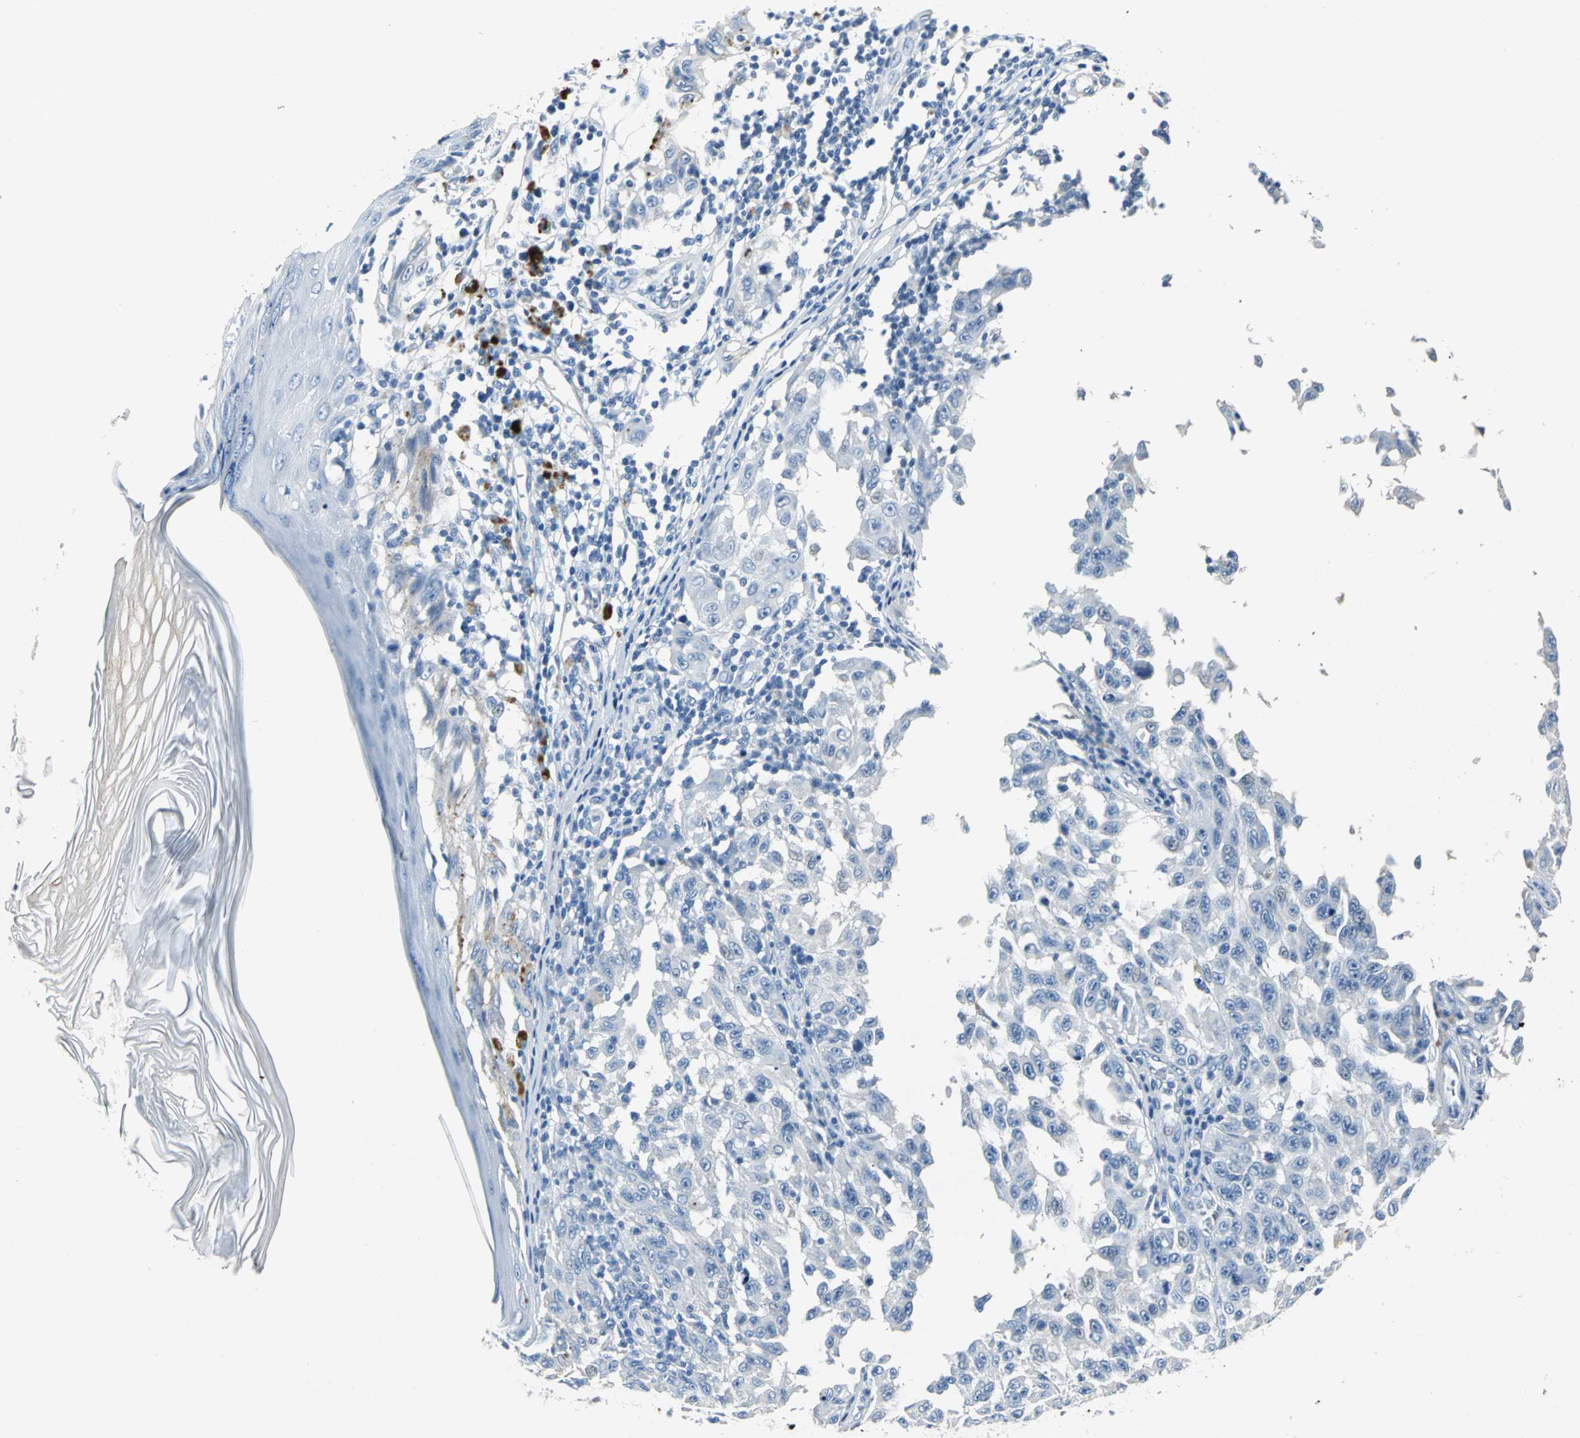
{"staining": {"intensity": "negative", "quantity": "none", "location": "none"}, "tissue": "melanoma", "cell_type": "Tumor cells", "image_type": "cancer", "snomed": [{"axis": "morphology", "description": "Malignant melanoma, NOS"}, {"axis": "topography", "description": "Skin"}], "caption": "A micrograph of melanoma stained for a protein demonstrates no brown staining in tumor cells.", "gene": "EFNB3", "patient": {"sex": "male", "age": 30}}